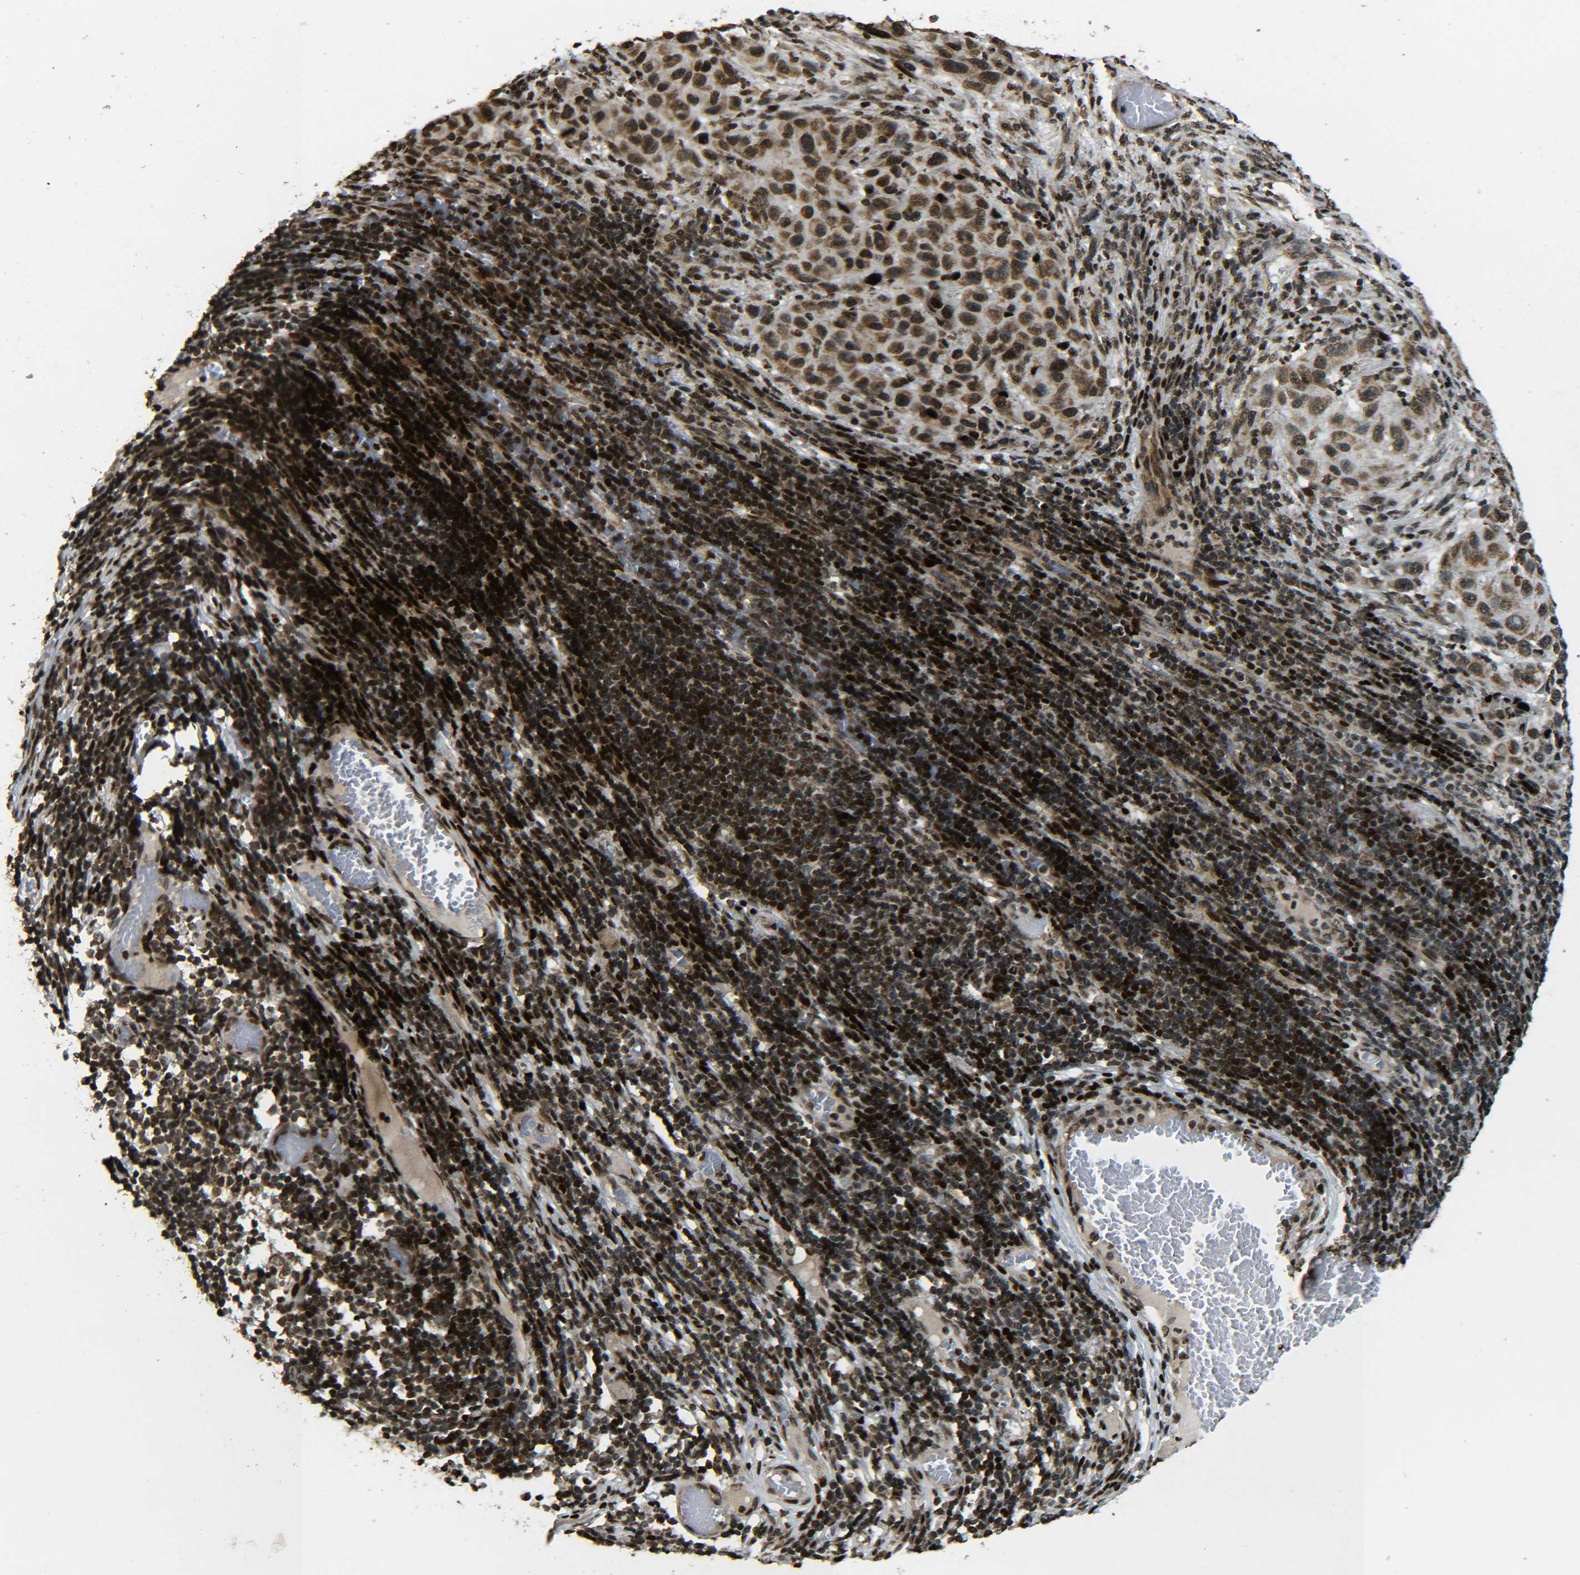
{"staining": {"intensity": "moderate", "quantity": ">75%", "location": "cytoplasmic/membranous,nuclear"}, "tissue": "melanoma", "cell_type": "Tumor cells", "image_type": "cancer", "snomed": [{"axis": "morphology", "description": "Malignant melanoma, Metastatic site"}, {"axis": "topography", "description": "Lymph node"}], "caption": "Protein expression analysis of human malignant melanoma (metastatic site) reveals moderate cytoplasmic/membranous and nuclear expression in about >75% of tumor cells. Nuclei are stained in blue.", "gene": "NEUROG2", "patient": {"sex": "male", "age": 61}}